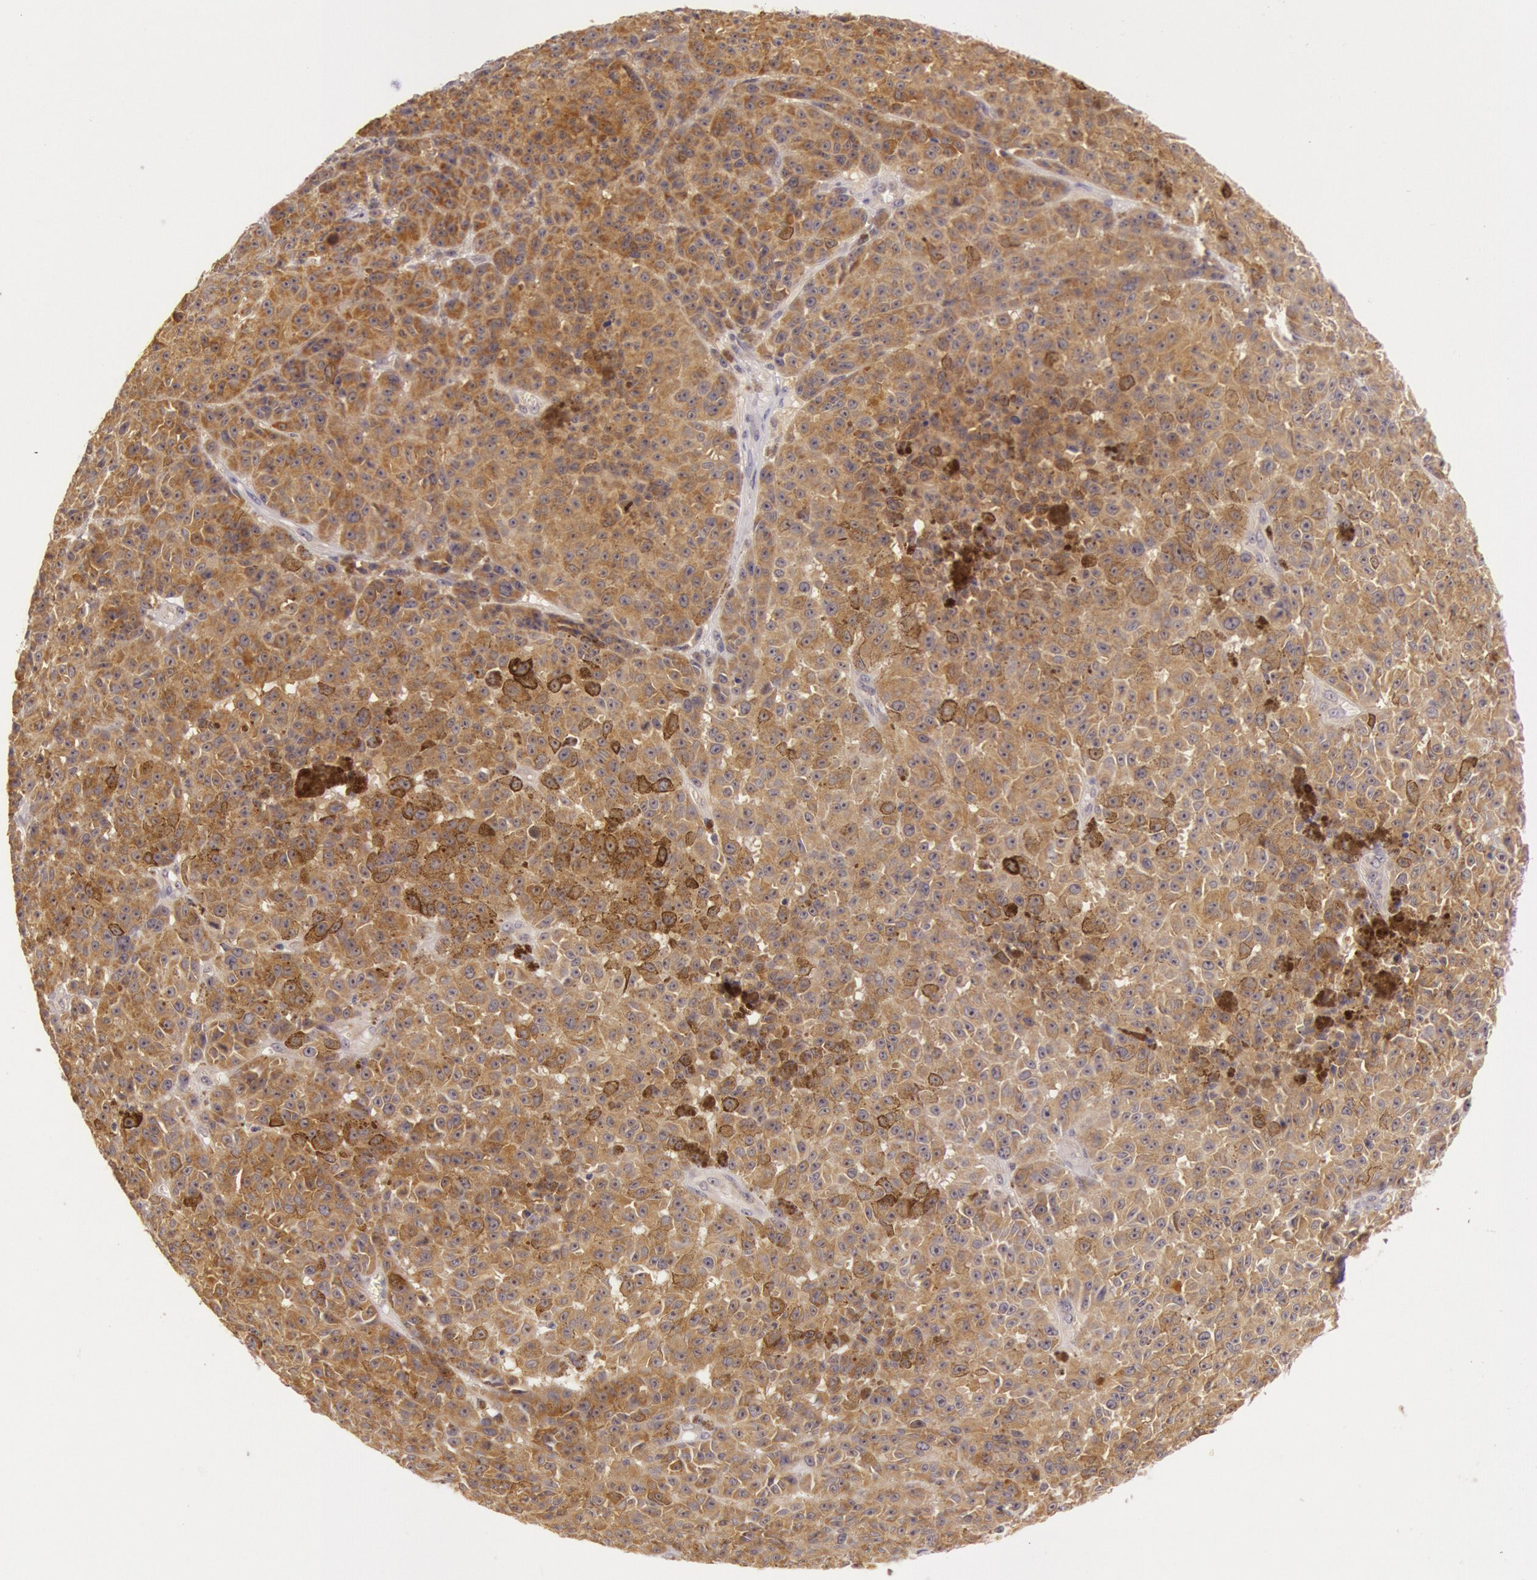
{"staining": {"intensity": "strong", "quantity": ">75%", "location": "cytoplasmic/membranous"}, "tissue": "melanoma", "cell_type": "Tumor cells", "image_type": "cancer", "snomed": [{"axis": "morphology", "description": "Malignant melanoma, NOS"}, {"axis": "topography", "description": "Skin"}], "caption": "Immunohistochemical staining of human malignant melanoma shows strong cytoplasmic/membranous protein positivity in about >75% of tumor cells.", "gene": "CDK16", "patient": {"sex": "male", "age": 64}}